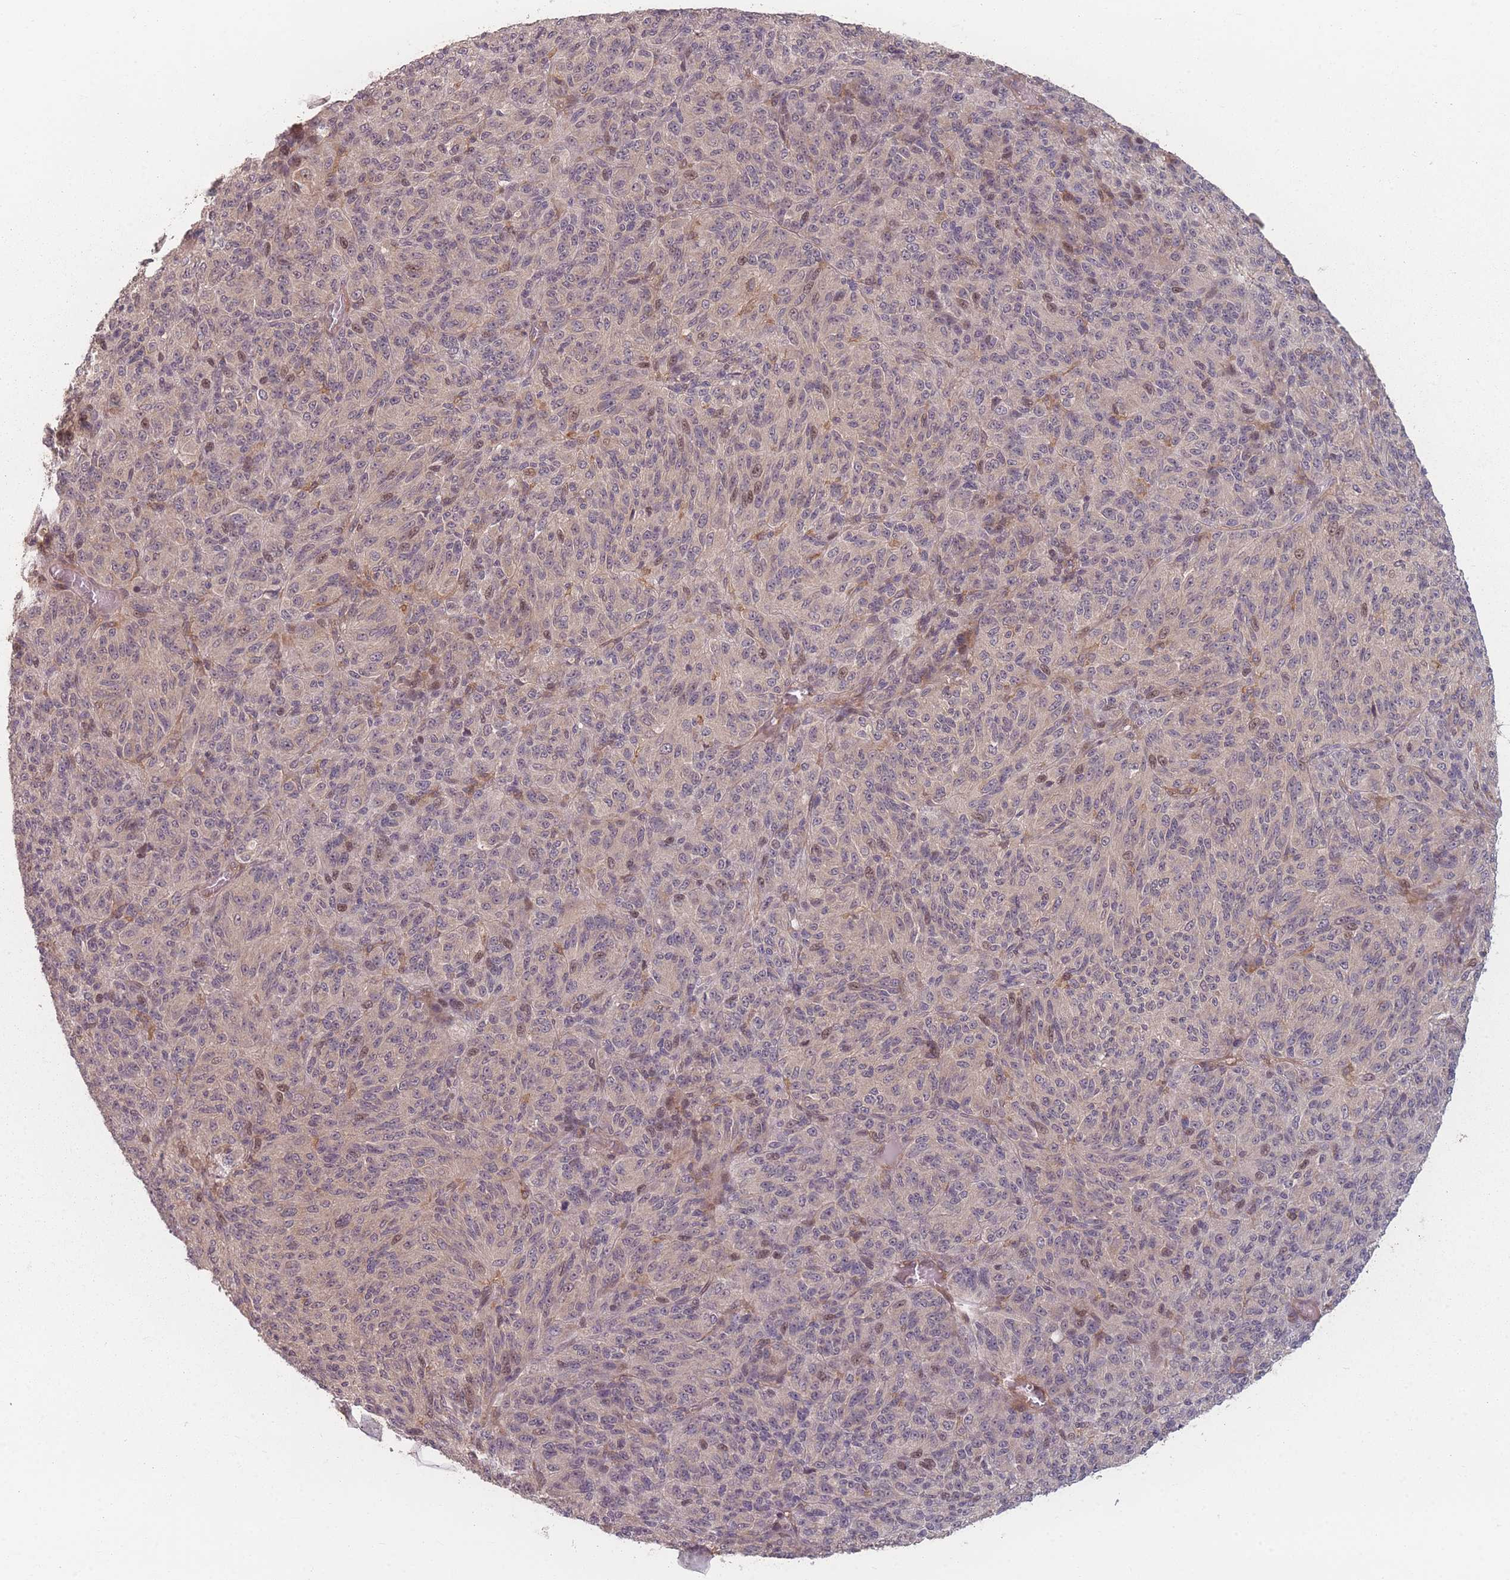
{"staining": {"intensity": "weak", "quantity": "<25%", "location": "nuclear"}, "tissue": "melanoma", "cell_type": "Tumor cells", "image_type": "cancer", "snomed": [{"axis": "morphology", "description": "Malignant melanoma, Metastatic site"}, {"axis": "topography", "description": "Brain"}], "caption": "Protein analysis of malignant melanoma (metastatic site) reveals no significant staining in tumor cells. (DAB (3,3'-diaminobenzidine) immunohistochemistry (IHC), high magnification).", "gene": "HAGH", "patient": {"sex": "female", "age": 56}}